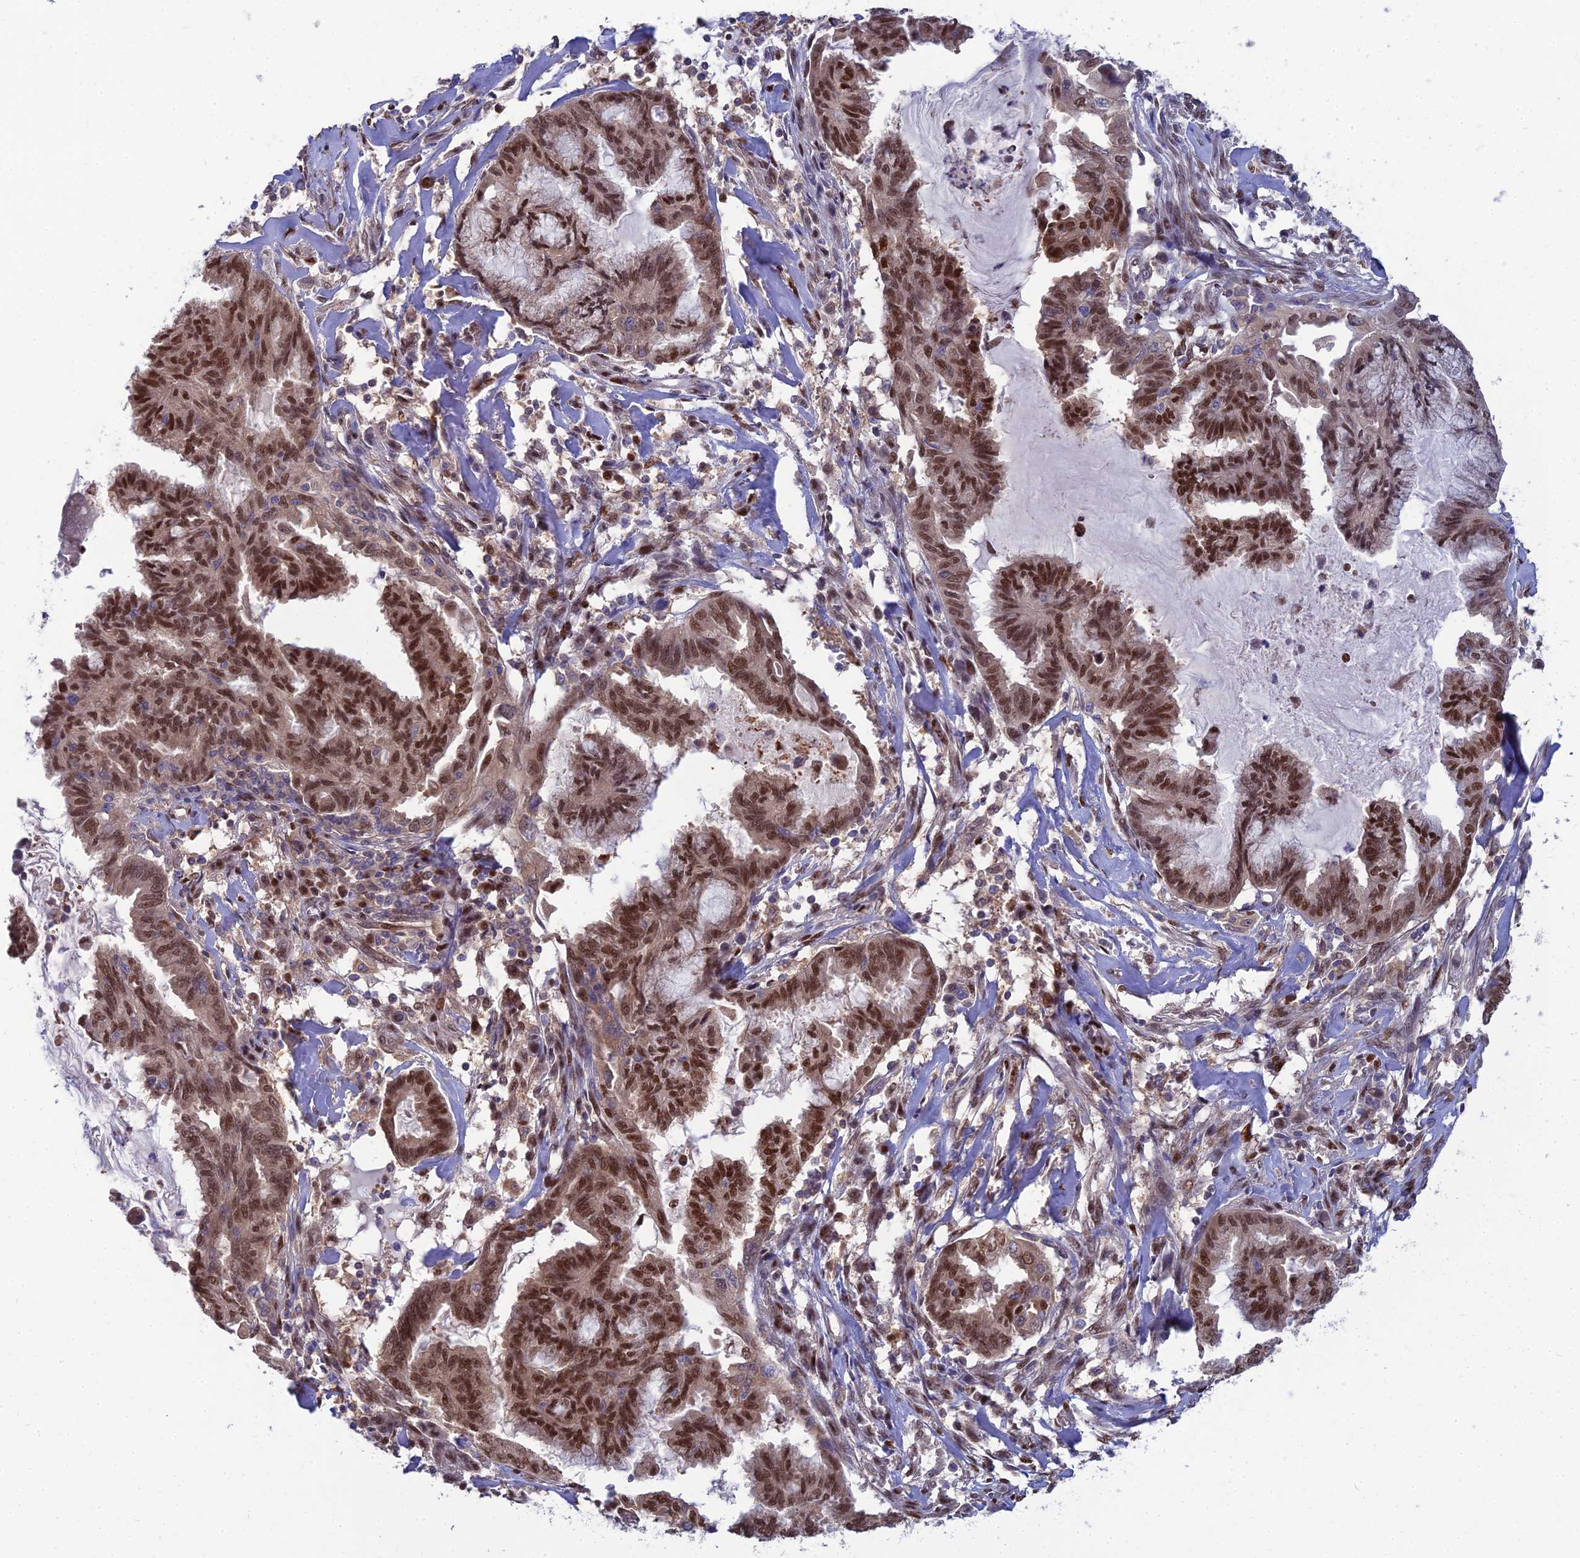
{"staining": {"intensity": "strong", "quantity": ">75%", "location": "nuclear"}, "tissue": "endometrial cancer", "cell_type": "Tumor cells", "image_type": "cancer", "snomed": [{"axis": "morphology", "description": "Adenocarcinoma, NOS"}, {"axis": "topography", "description": "Endometrium"}], "caption": "Adenocarcinoma (endometrial) stained with DAB IHC shows high levels of strong nuclear positivity in about >75% of tumor cells. (brown staining indicates protein expression, while blue staining denotes nuclei).", "gene": "DNPEP", "patient": {"sex": "female", "age": 86}}